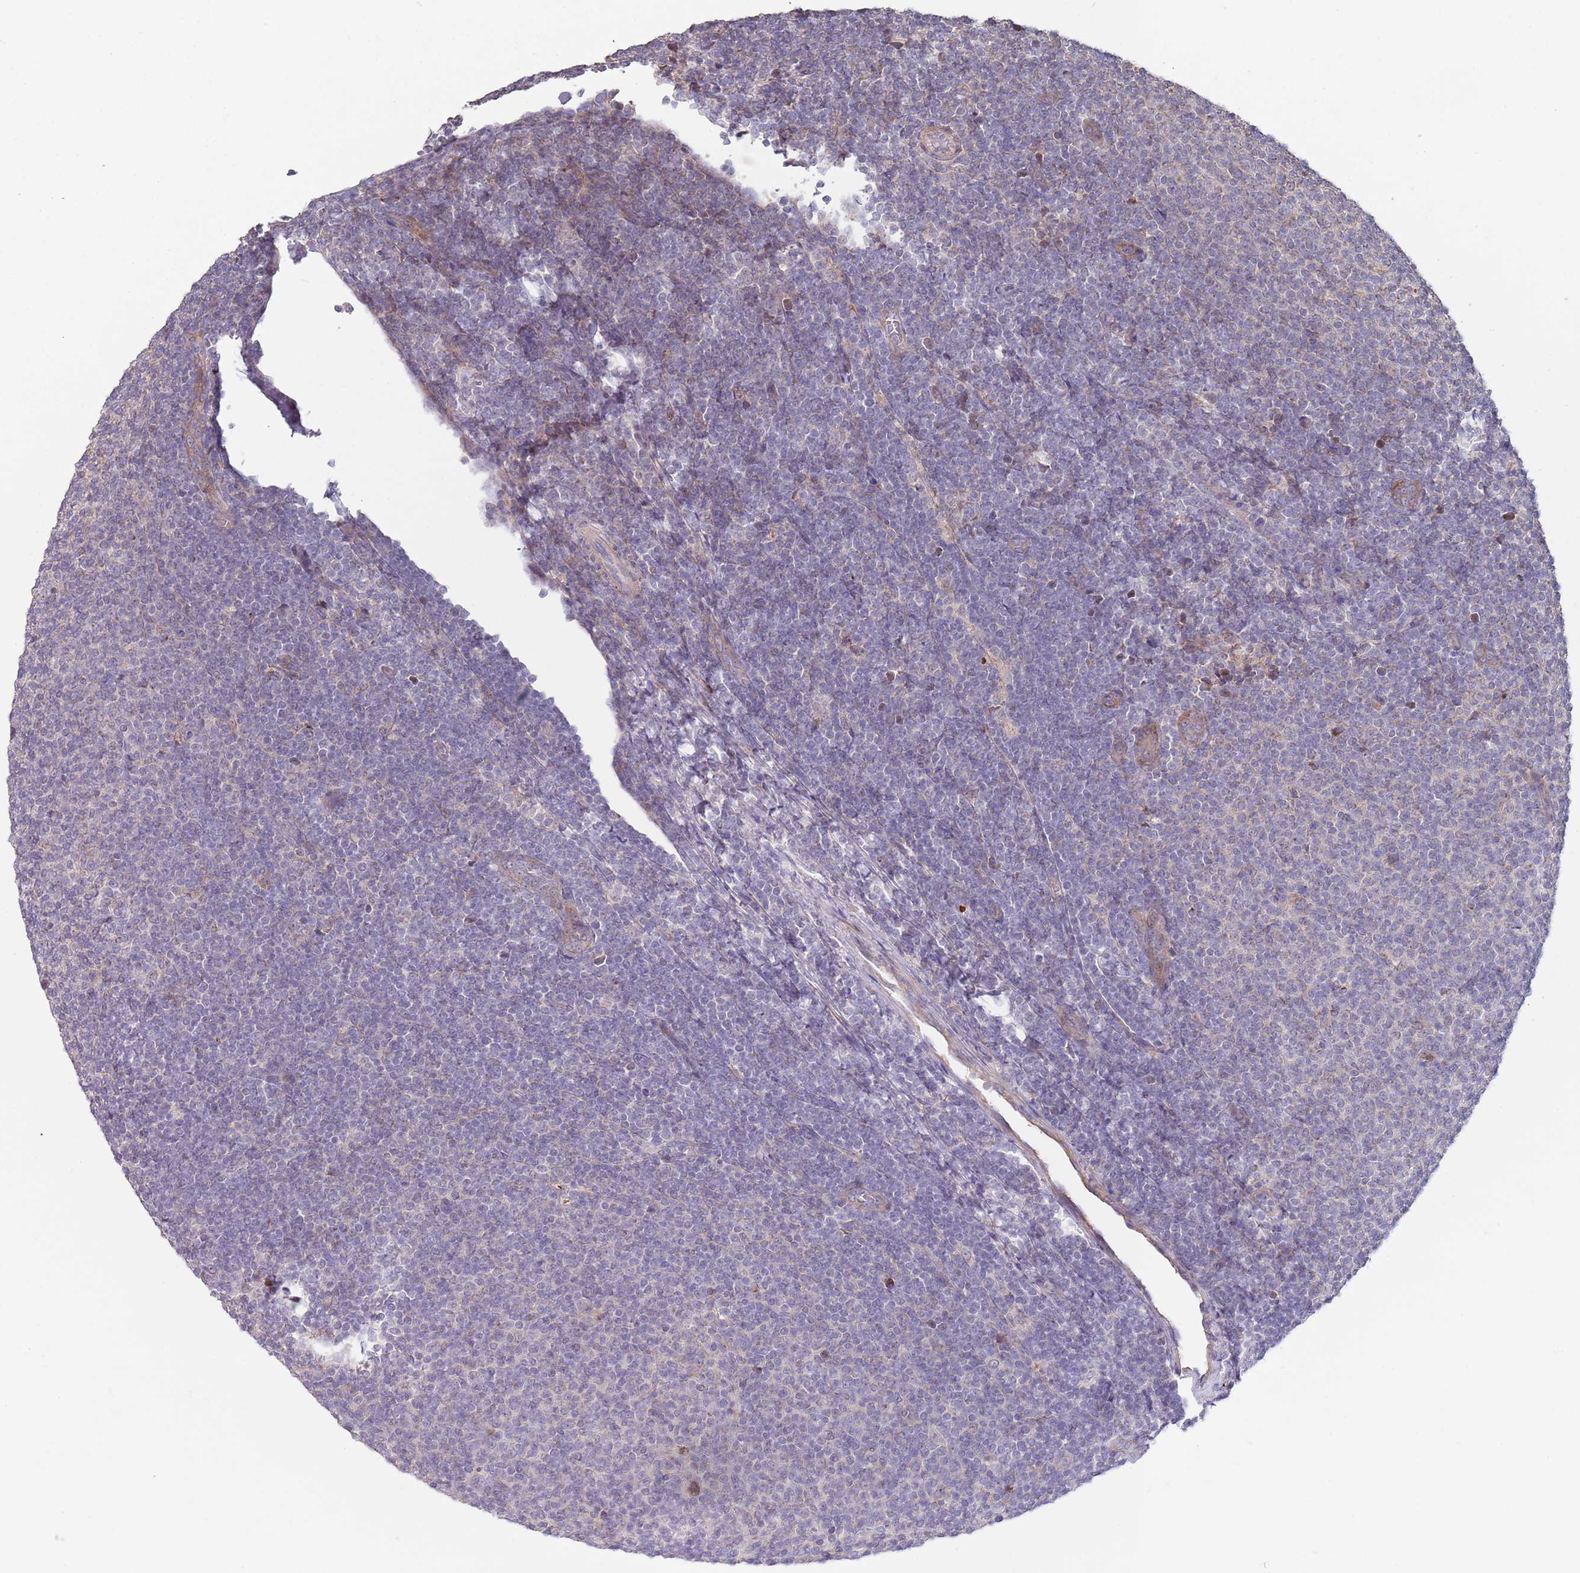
{"staining": {"intensity": "negative", "quantity": "none", "location": "none"}, "tissue": "lymphoma", "cell_type": "Tumor cells", "image_type": "cancer", "snomed": [{"axis": "morphology", "description": "Malignant lymphoma, non-Hodgkin's type, Low grade"}, {"axis": "topography", "description": "Lymph node"}], "caption": "The photomicrograph exhibits no significant positivity in tumor cells of lymphoma.", "gene": "ABCC10", "patient": {"sex": "male", "age": 66}}